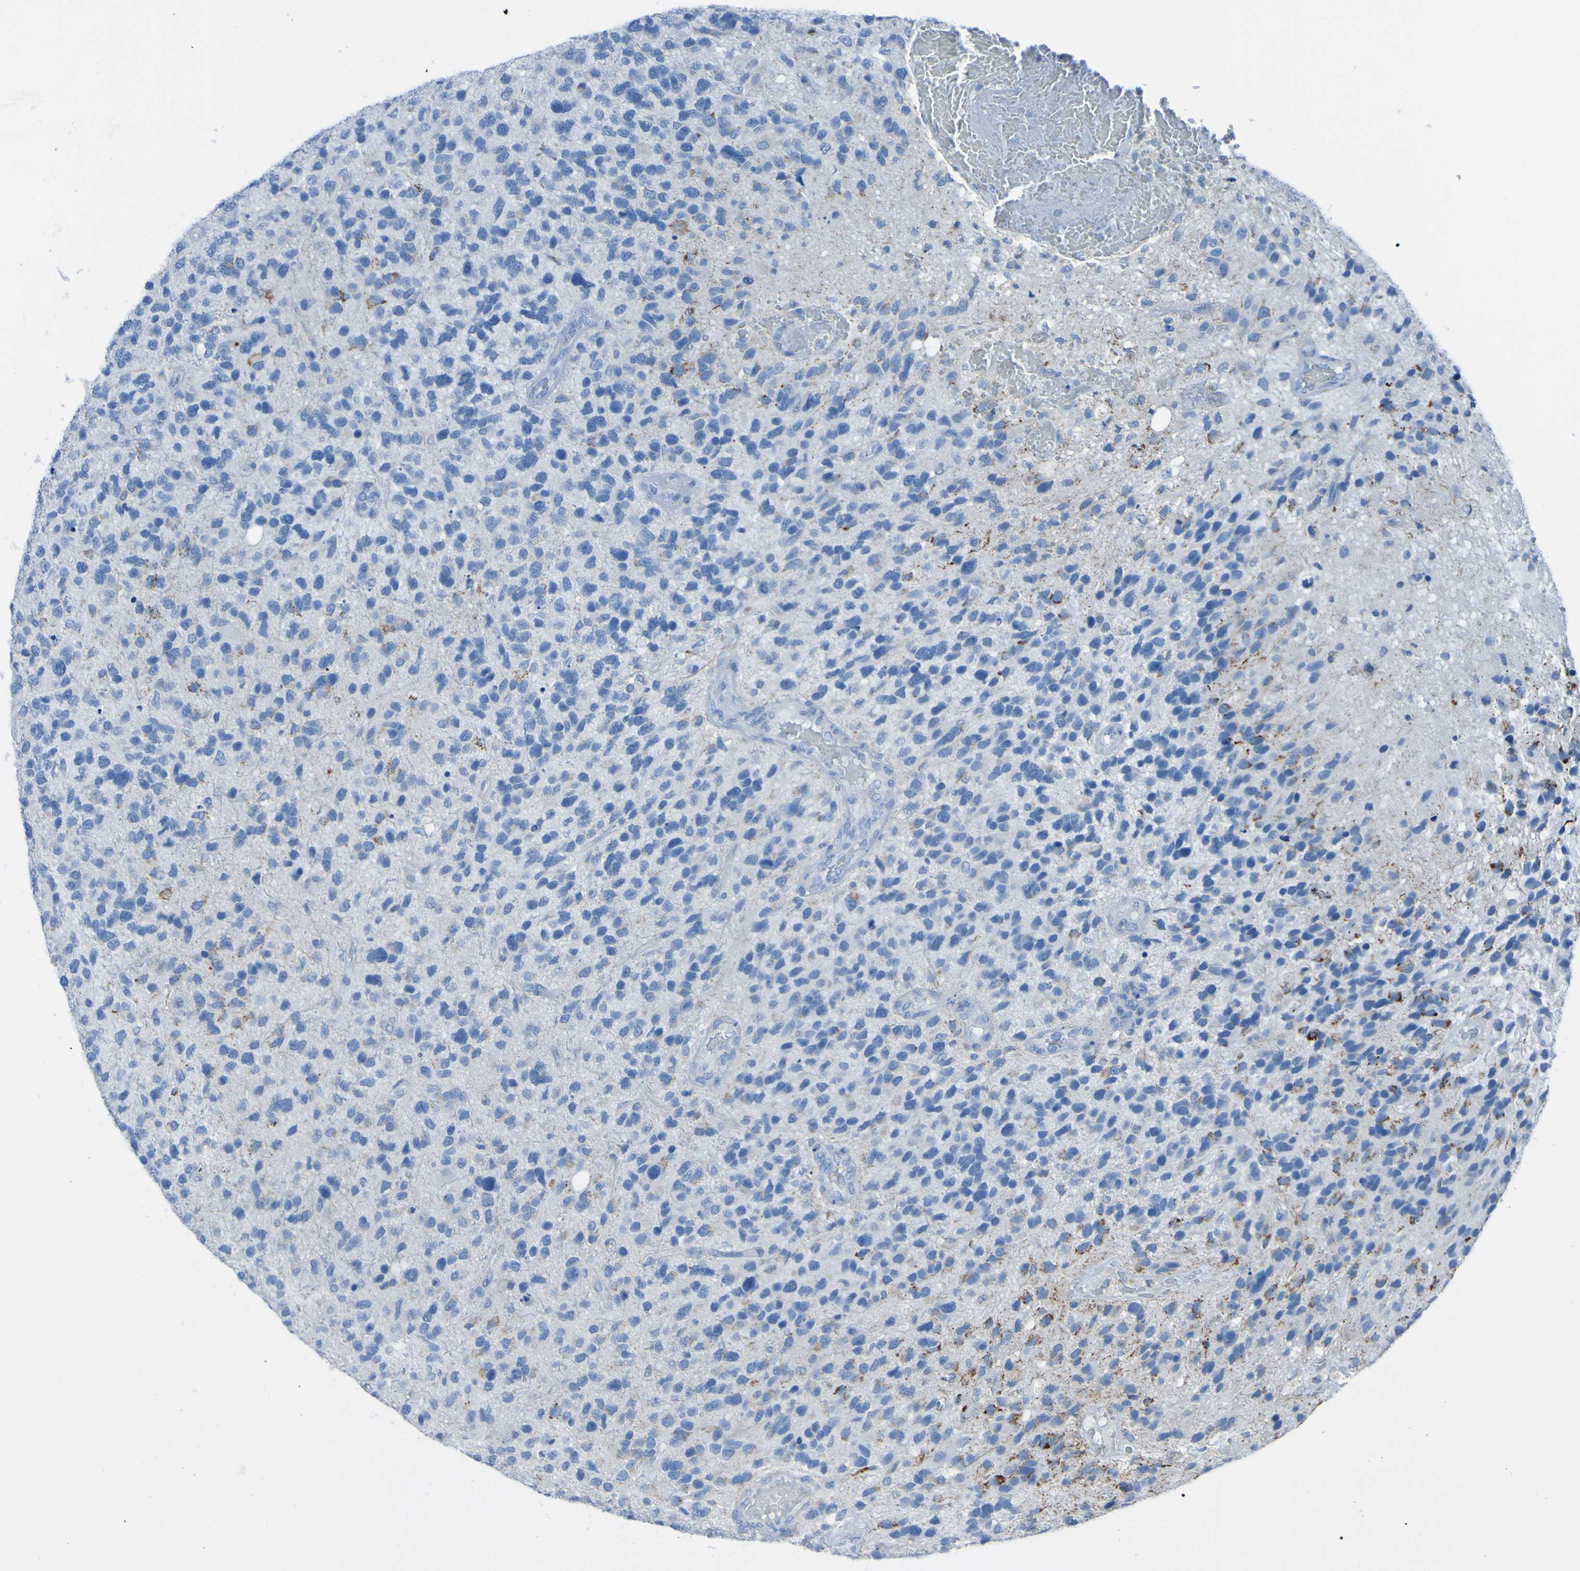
{"staining": {"intensity": "negative", "quantity": "none", "location": "none"}, "tissue": "glioma", "cell_type": "Tumor cells", "image_type": "cancer", "snomed": [{"axis": "morphology", "description": "Glioma, malignant, High grade"}, {"axis": "topography", "description": "Brain"}], "caption": "DAB (3,3'-diaminobenzidine) immunohistochemical staining of human glioma shows no significant staining in tumor cells.", "gene": "ACMSD", "patient": {"sex": "female", "age": 58}}